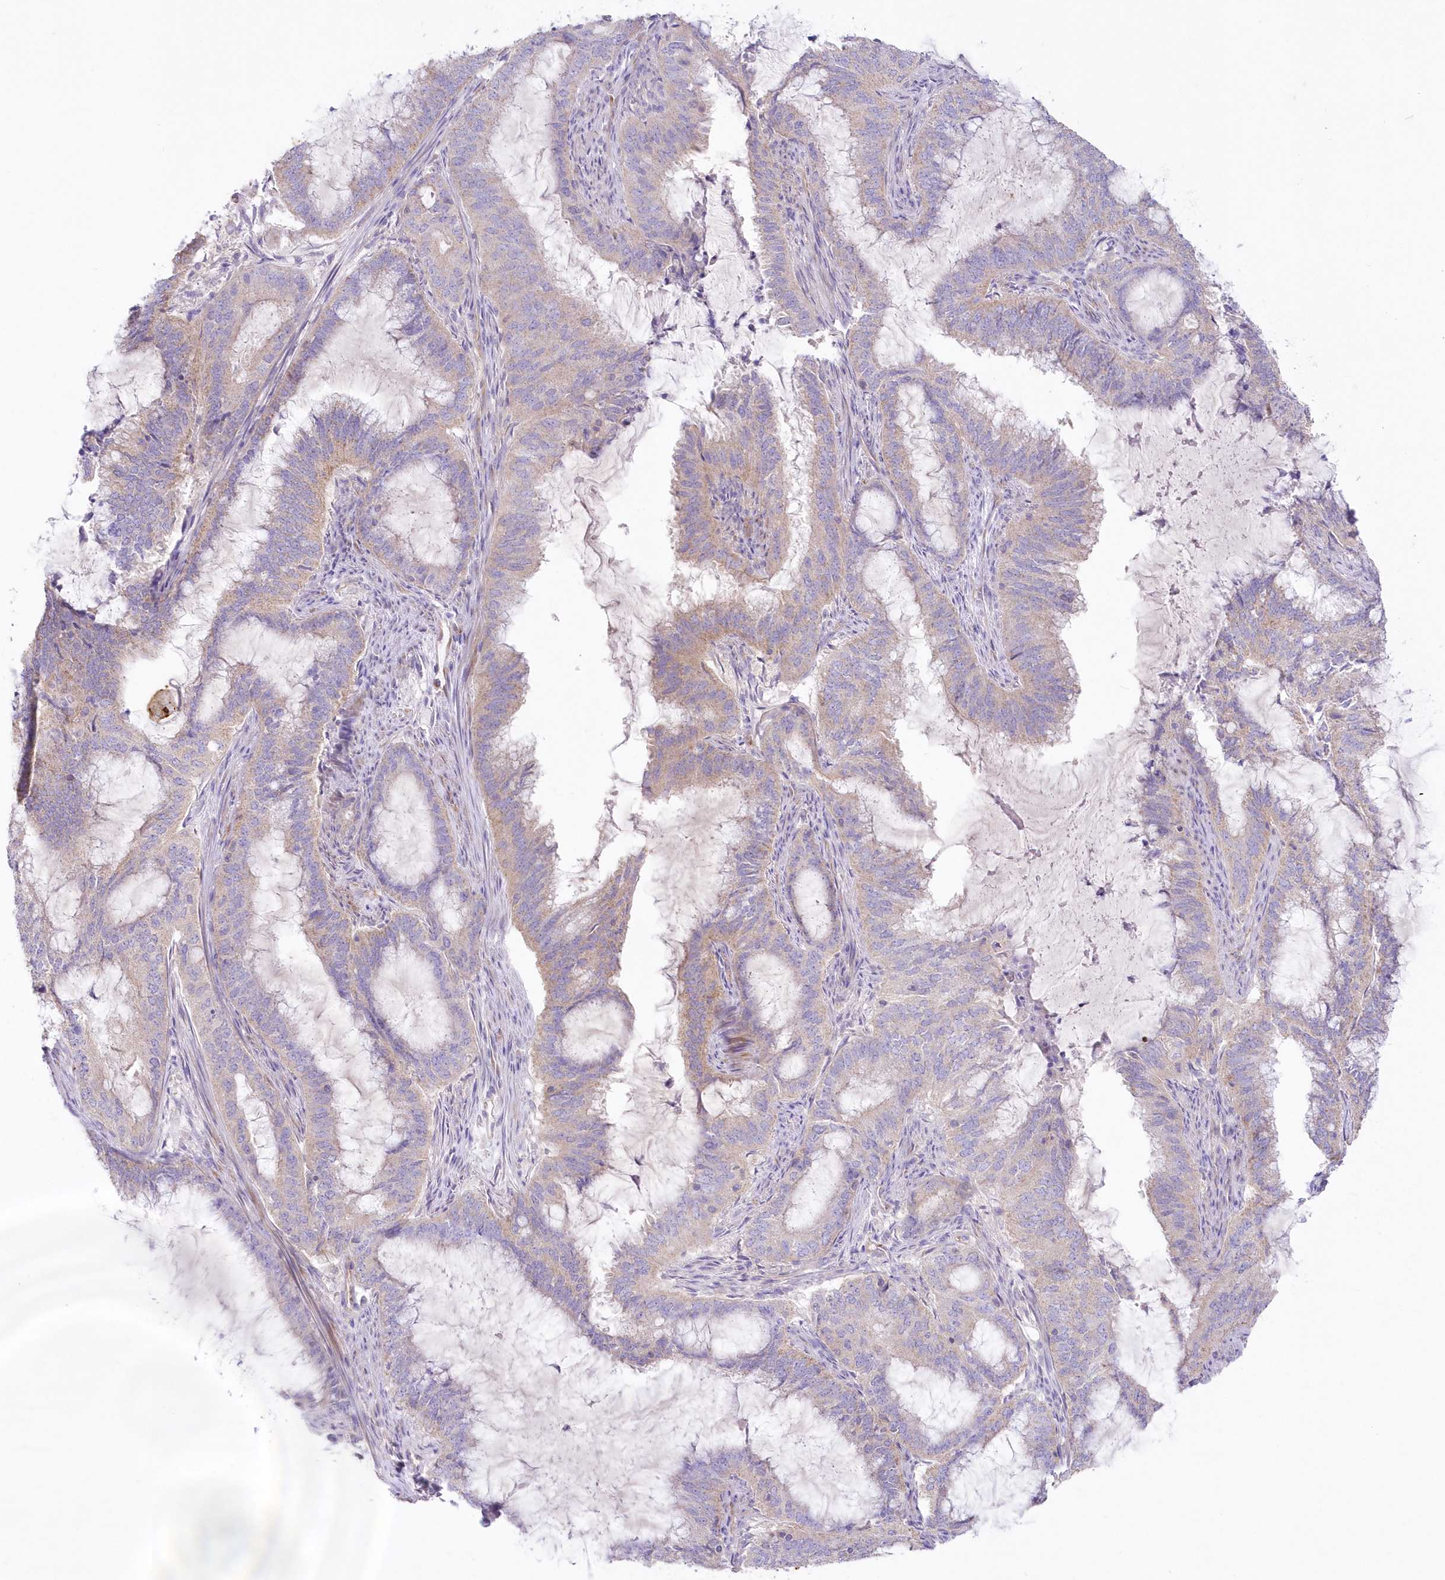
{"staining": {"intensity": "weak", "quantity": "<25%", "location": "cytoplasmic/membranous"}, "tissue": "endometrial cancer", "cell_type": "Tumor cells", "image_type": "cancer", "snomed": [{"axis": "morphology", "description": "Adenocarcinoma, NOS"}, {"axis": "topography", "description": "Endometrium"}], "caption": "An image of endometrial adenocarcinoma stained for a protein demonstrates no brown staining in tumor cells.", "gene": "ITSN2", "patient": {"sex": "female", "age": 51}}